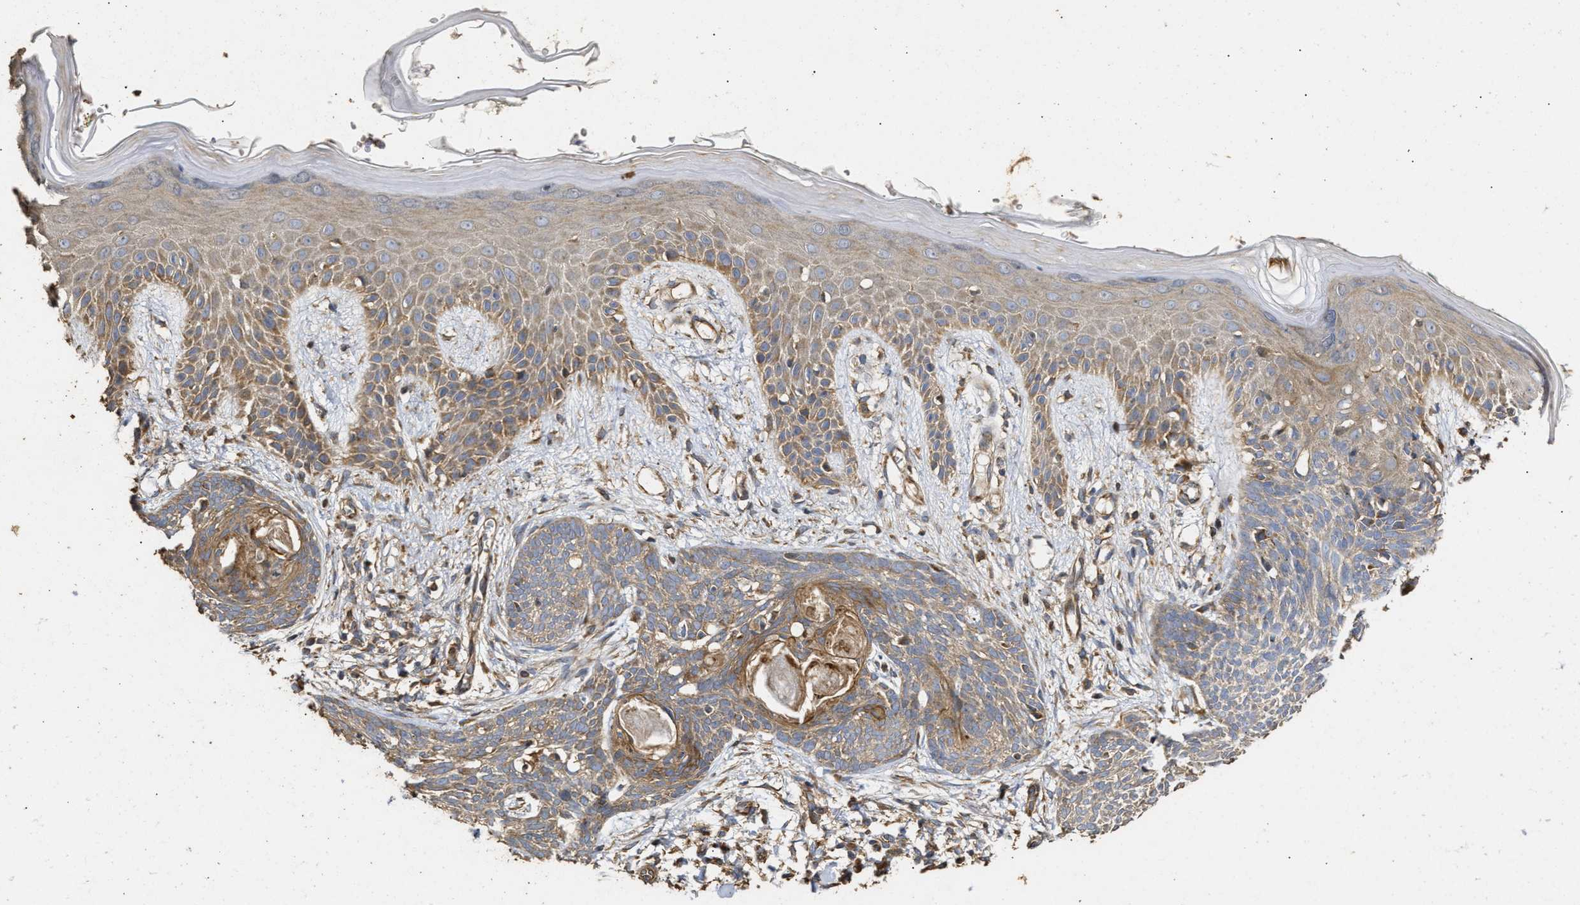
{"staining": {"intensity": "weak", "quantity": ">75%", "location": "cytoplasmic/membranous"}, "tissue": "skin cancer", "cell_type": "Tumor cells", "image_type": "cancer", "snomed": [{"axis": "morphology", "description": "Basal cell carcinoma"}, {"axis": "topography", "description": "Skin"}], "caption": "IHC (DAB) staining of human skin basal cell carcinoma exhibits weak cytoplasmic/membranous protein staining in about >75% of tumor cells.", "gene": "NAV1", "patient": {"sex": "female", "age": 59}}